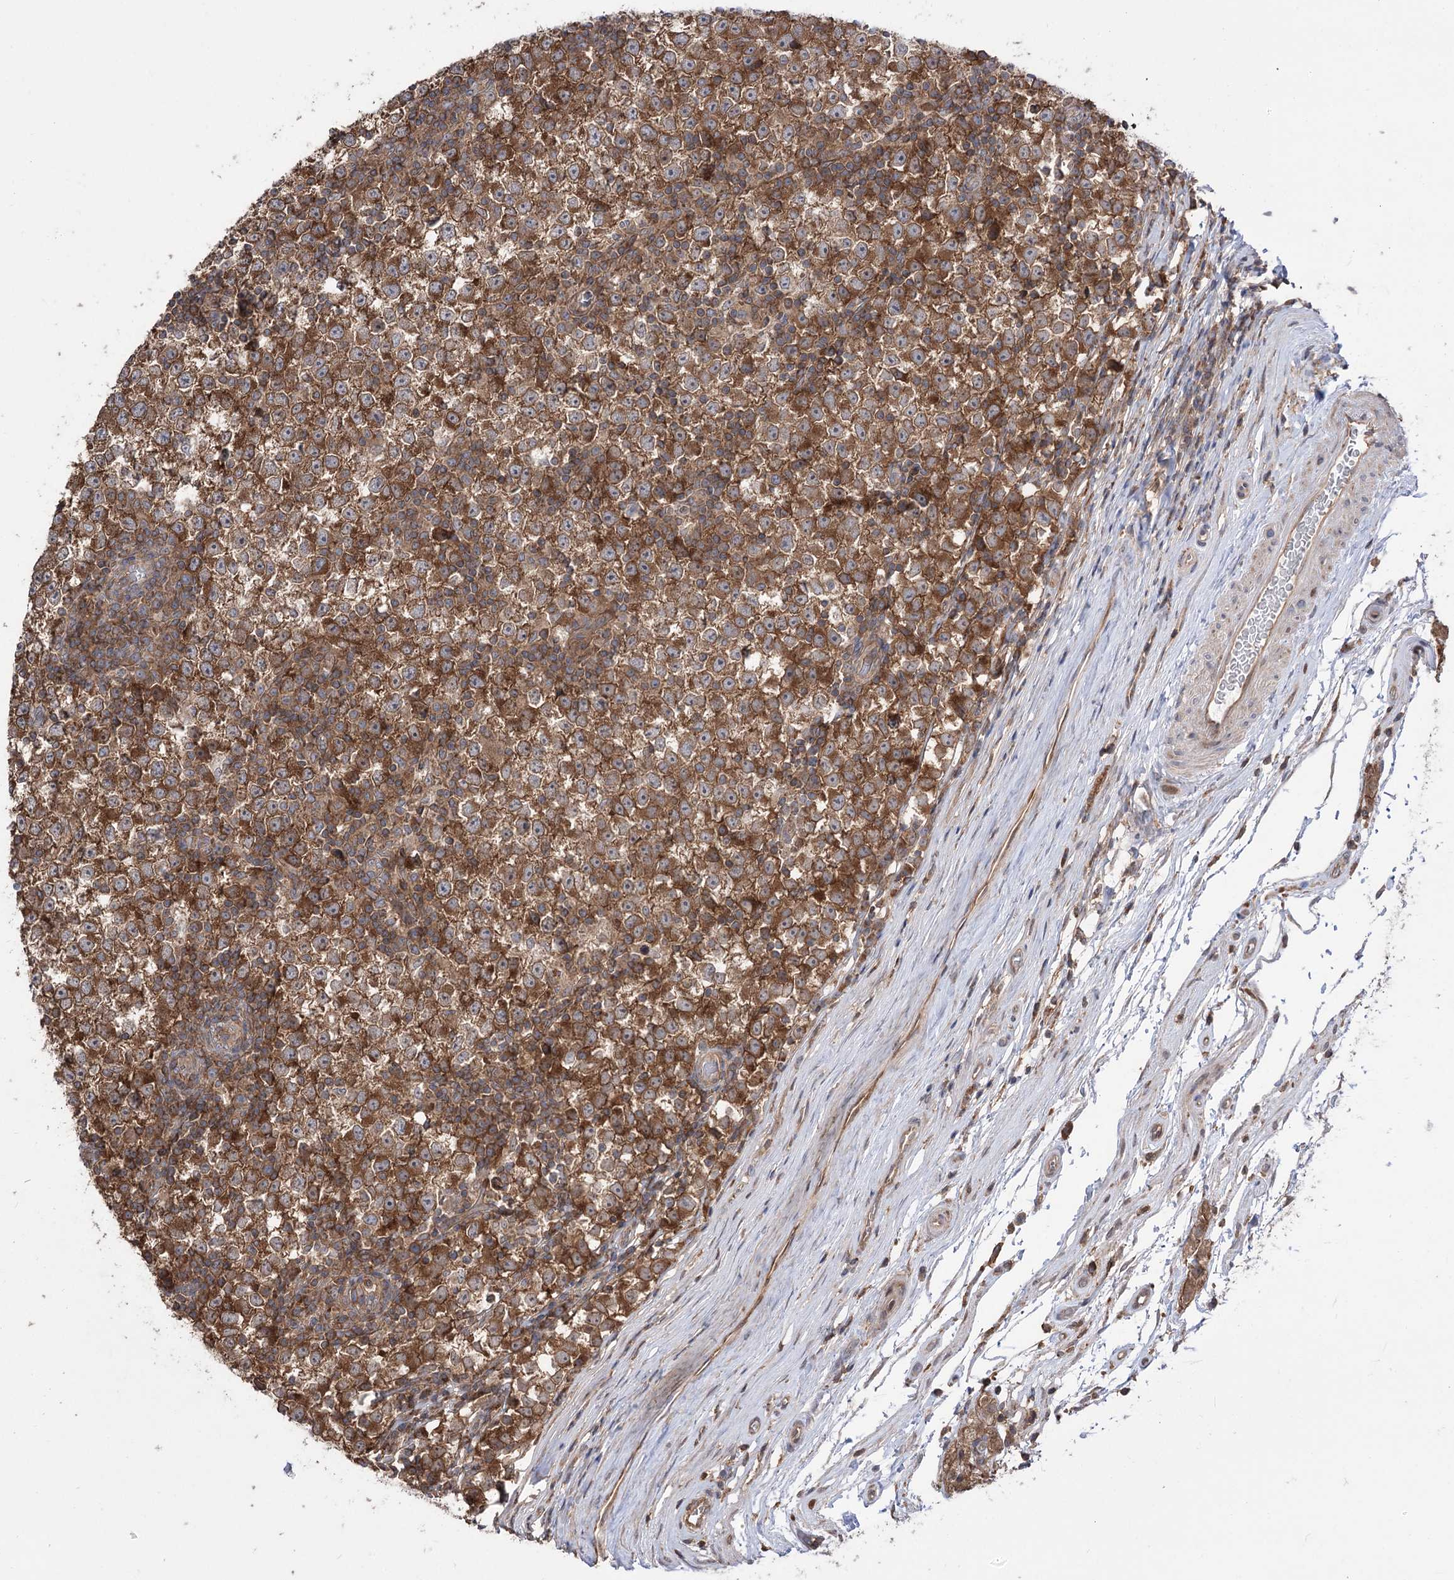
{"staining": {"intensity": "moderate", "quantity": ">75%", "location": "cytoplasmic/membranous"}, "tissue": "testis cancer", "cell_type": "Tumor cells", "image_type": "cancer", "snomed": [{"axis": "morphology", "description": "Seminoma, NOS"}, {"axis": "topography", "description": "Testis"}], "caption": "DAB (3,3'-diaminobenzidine) immunohistochemical staining of human testis cancer (seminoma) reveals moderate cytoplasmic/membranous protein staining in approximately >75% of tumor cells. Nuclei are stained in blue.", "gene": "XYLB", "patient": {"sex": "male", "age": 65}}